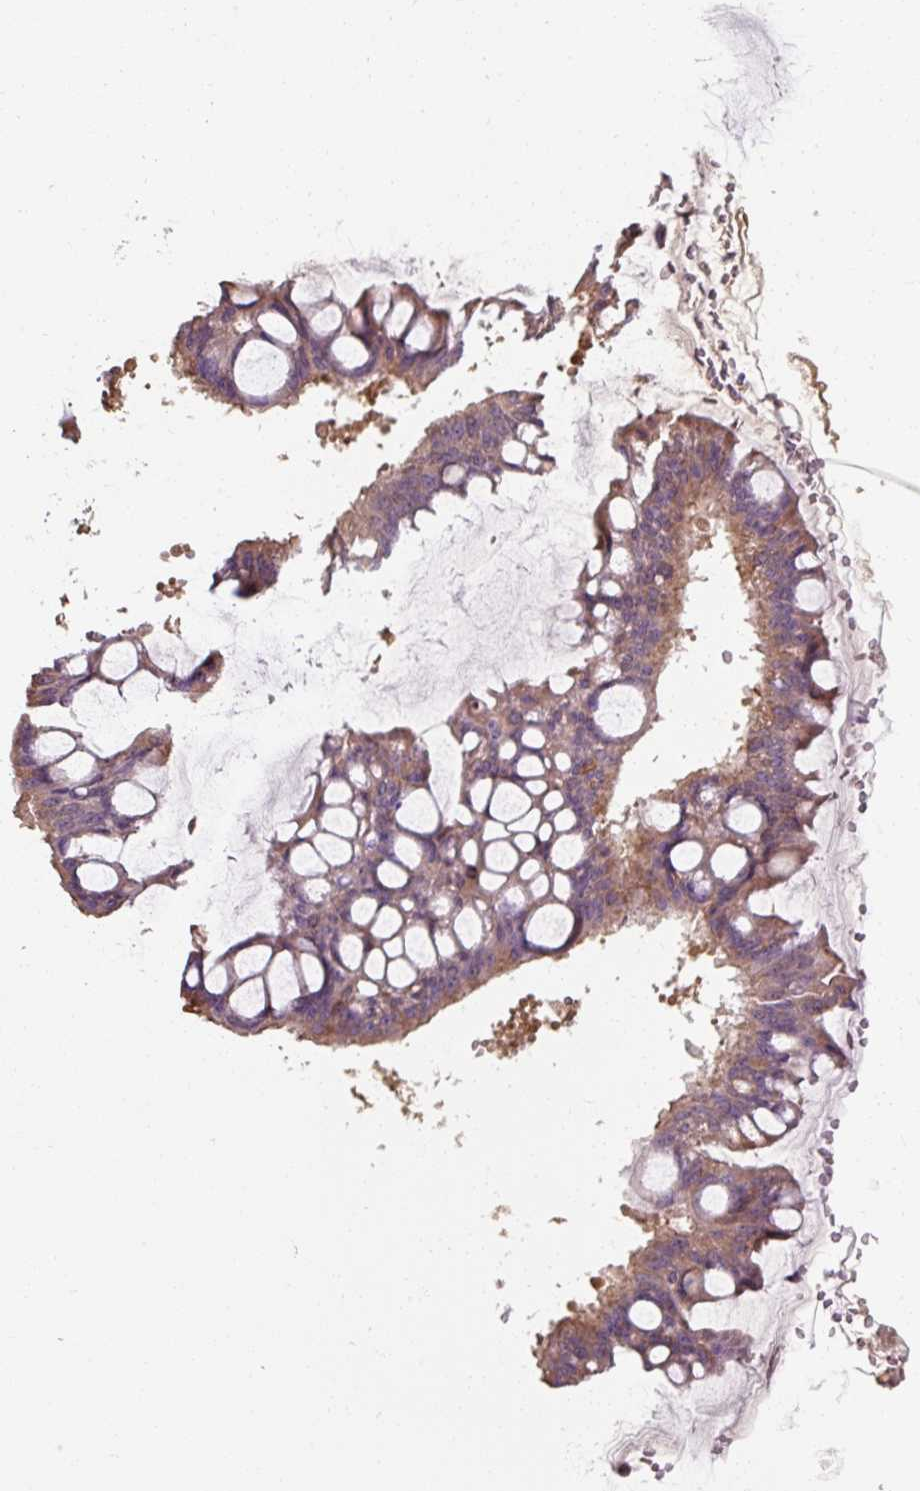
{"staining": {"intensity": "moderate", "quantity": ">75%", "location": "cytoplasmic/membranous"}, "tissue": "ovarian cancer", "cell_type": "Tumor cells", "image_type": "cancer", "snomed": [{"axis": "morphology", "description": "Cystadenocarcinoma, mucinous, NOS"}, {"axis": "topography", "description": "Ovary"}], "caption": "A brown stain labels moderate cytoplasmic/membranous positivity of a protein in ovarian cancer tumor cells.", "gene": "TSEN54", "patient": {"sex": "female", "age": 73}}